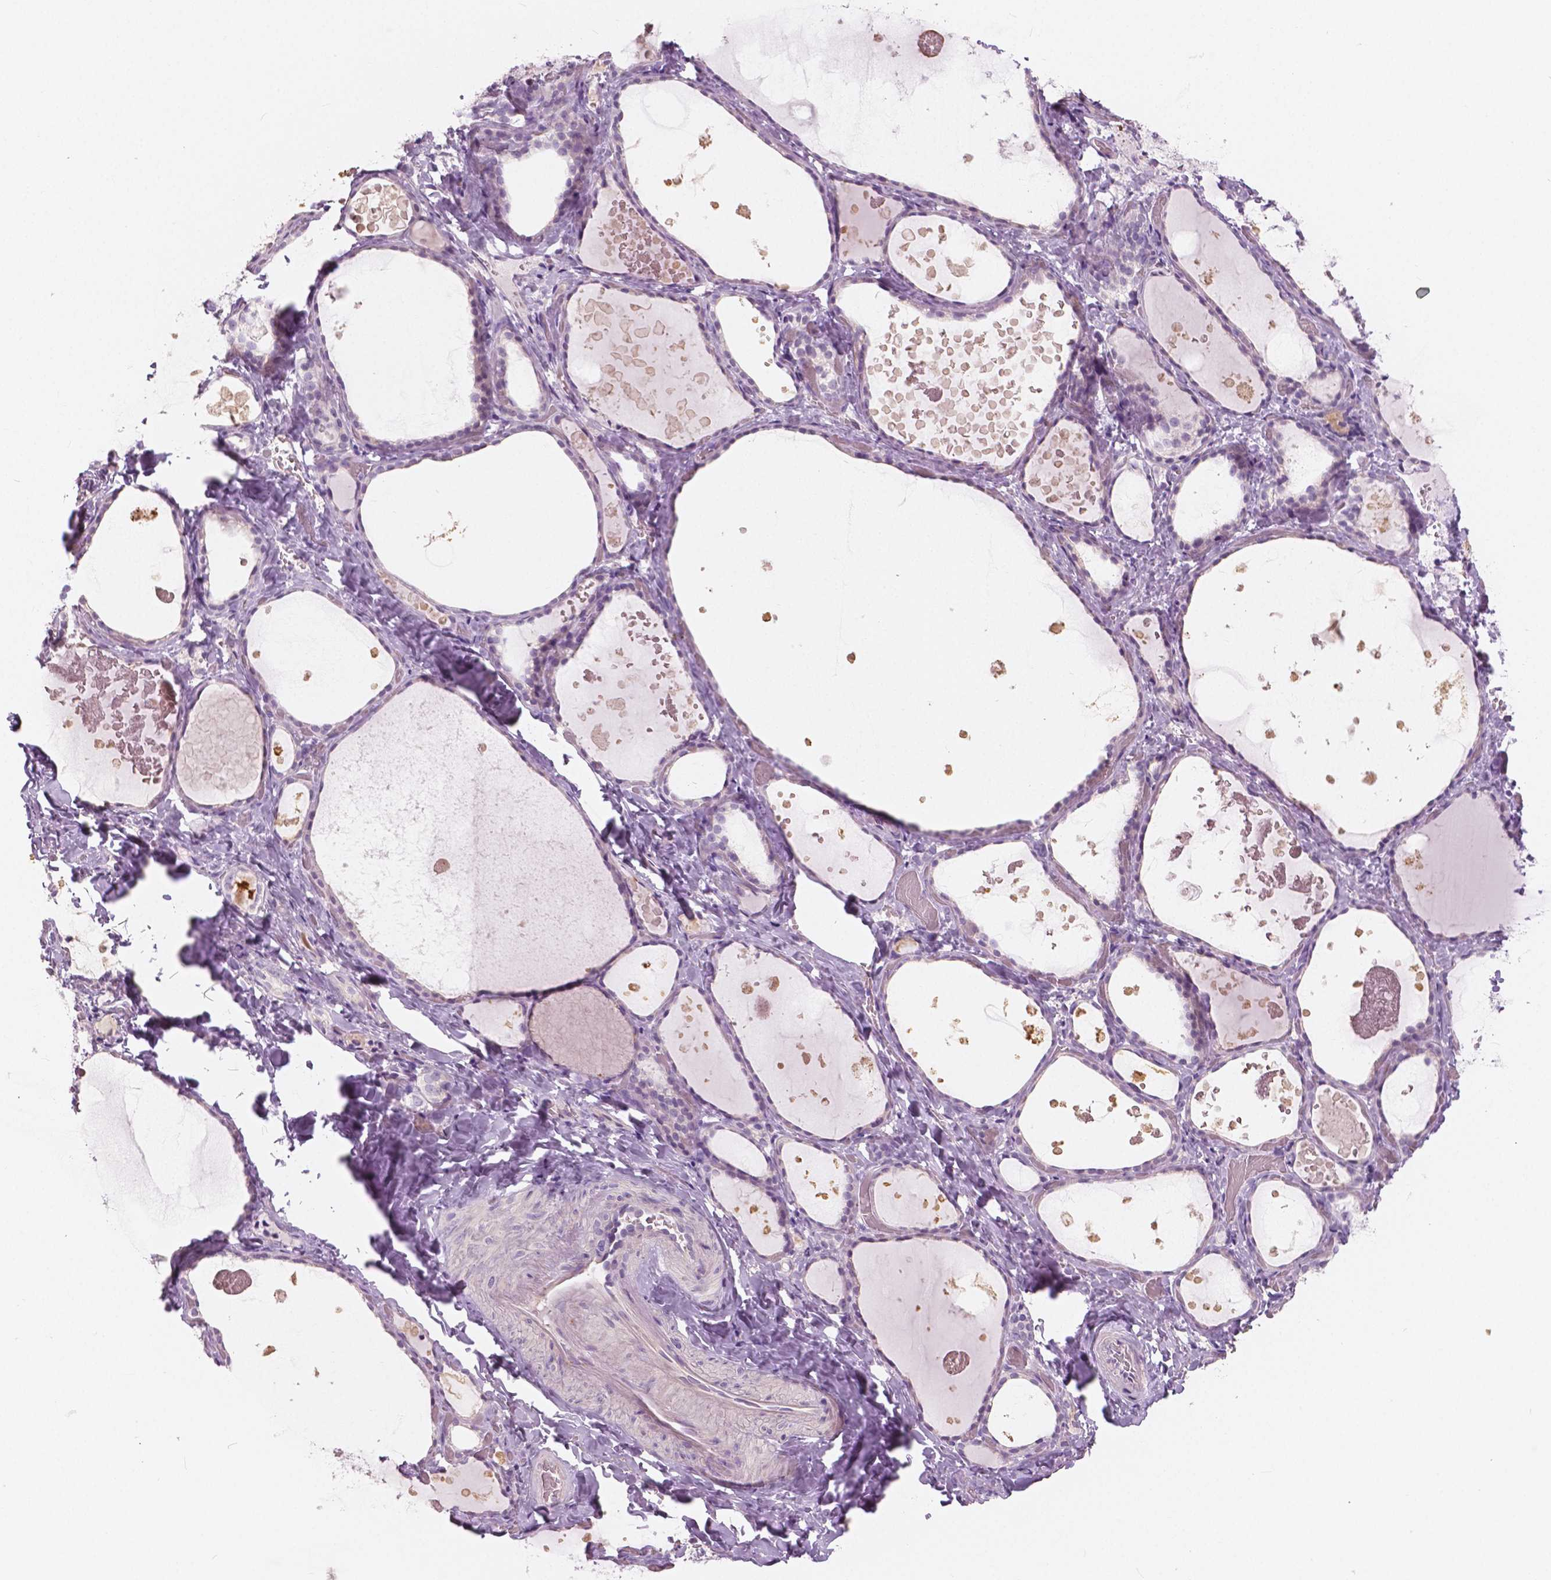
{"staining": {"intensity": "negative", "quantity": "none", "location": "none"}, "tissue": "thyroid gland", "cell_type": "Glandular cells", "image_type": "normal", "snomed": [{"axis": "morphology", "description": "Normal tissue, NOS"}, {"axis": "topography", "description": "Thyroid gland"}], "caption": "Protein analysis of benign thyroid gland demonstrates no significant staining in glandular cells. Nuclei are stained in blue.", "gene": "A4GNT", "patient": {"sex": "female", "age": 56}}